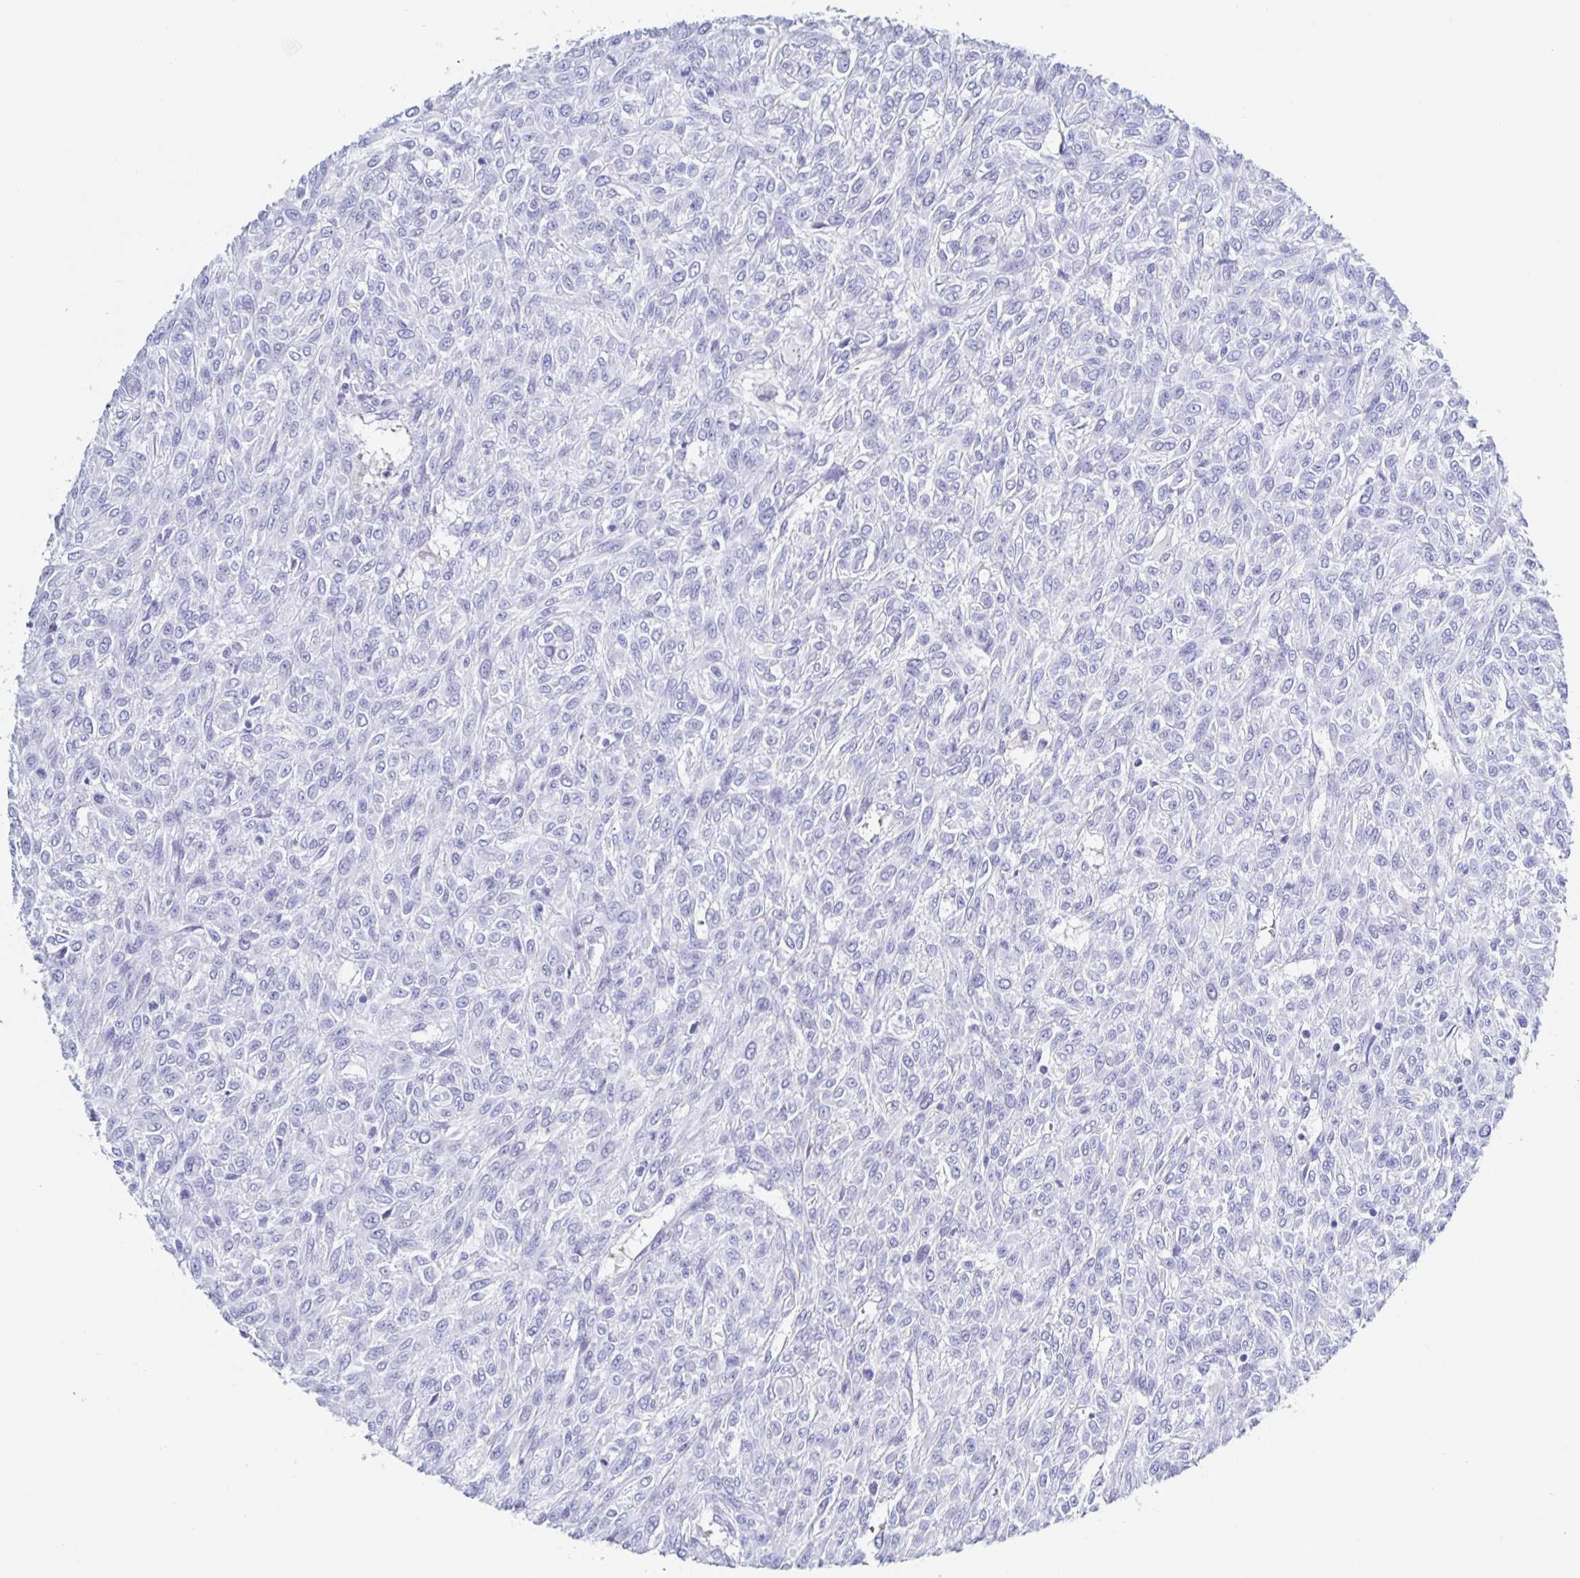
{"staining": {"intensity": "negative", "quantity": "none", "location": "none"}, "tissue": "renal cancer", "cell_type": "Tumor cells", "image_type": "cancer", "snomed": [{"axis": "morphology", "description": "Adenocarcinoma, NOS"}, {"axis": "topography", "description": "Kidney"}], "caption": "Immunohistochemistry (IHC) histopathology image of human renal adenocarcinoma stained for a protein (brown), which displays no positivity in tumor cells. (Brightfield microscopy of DAB immunohistochemistry at high magnification).", "gene": "DMBT1", "patient": {"sex": "male", "age": 58}}